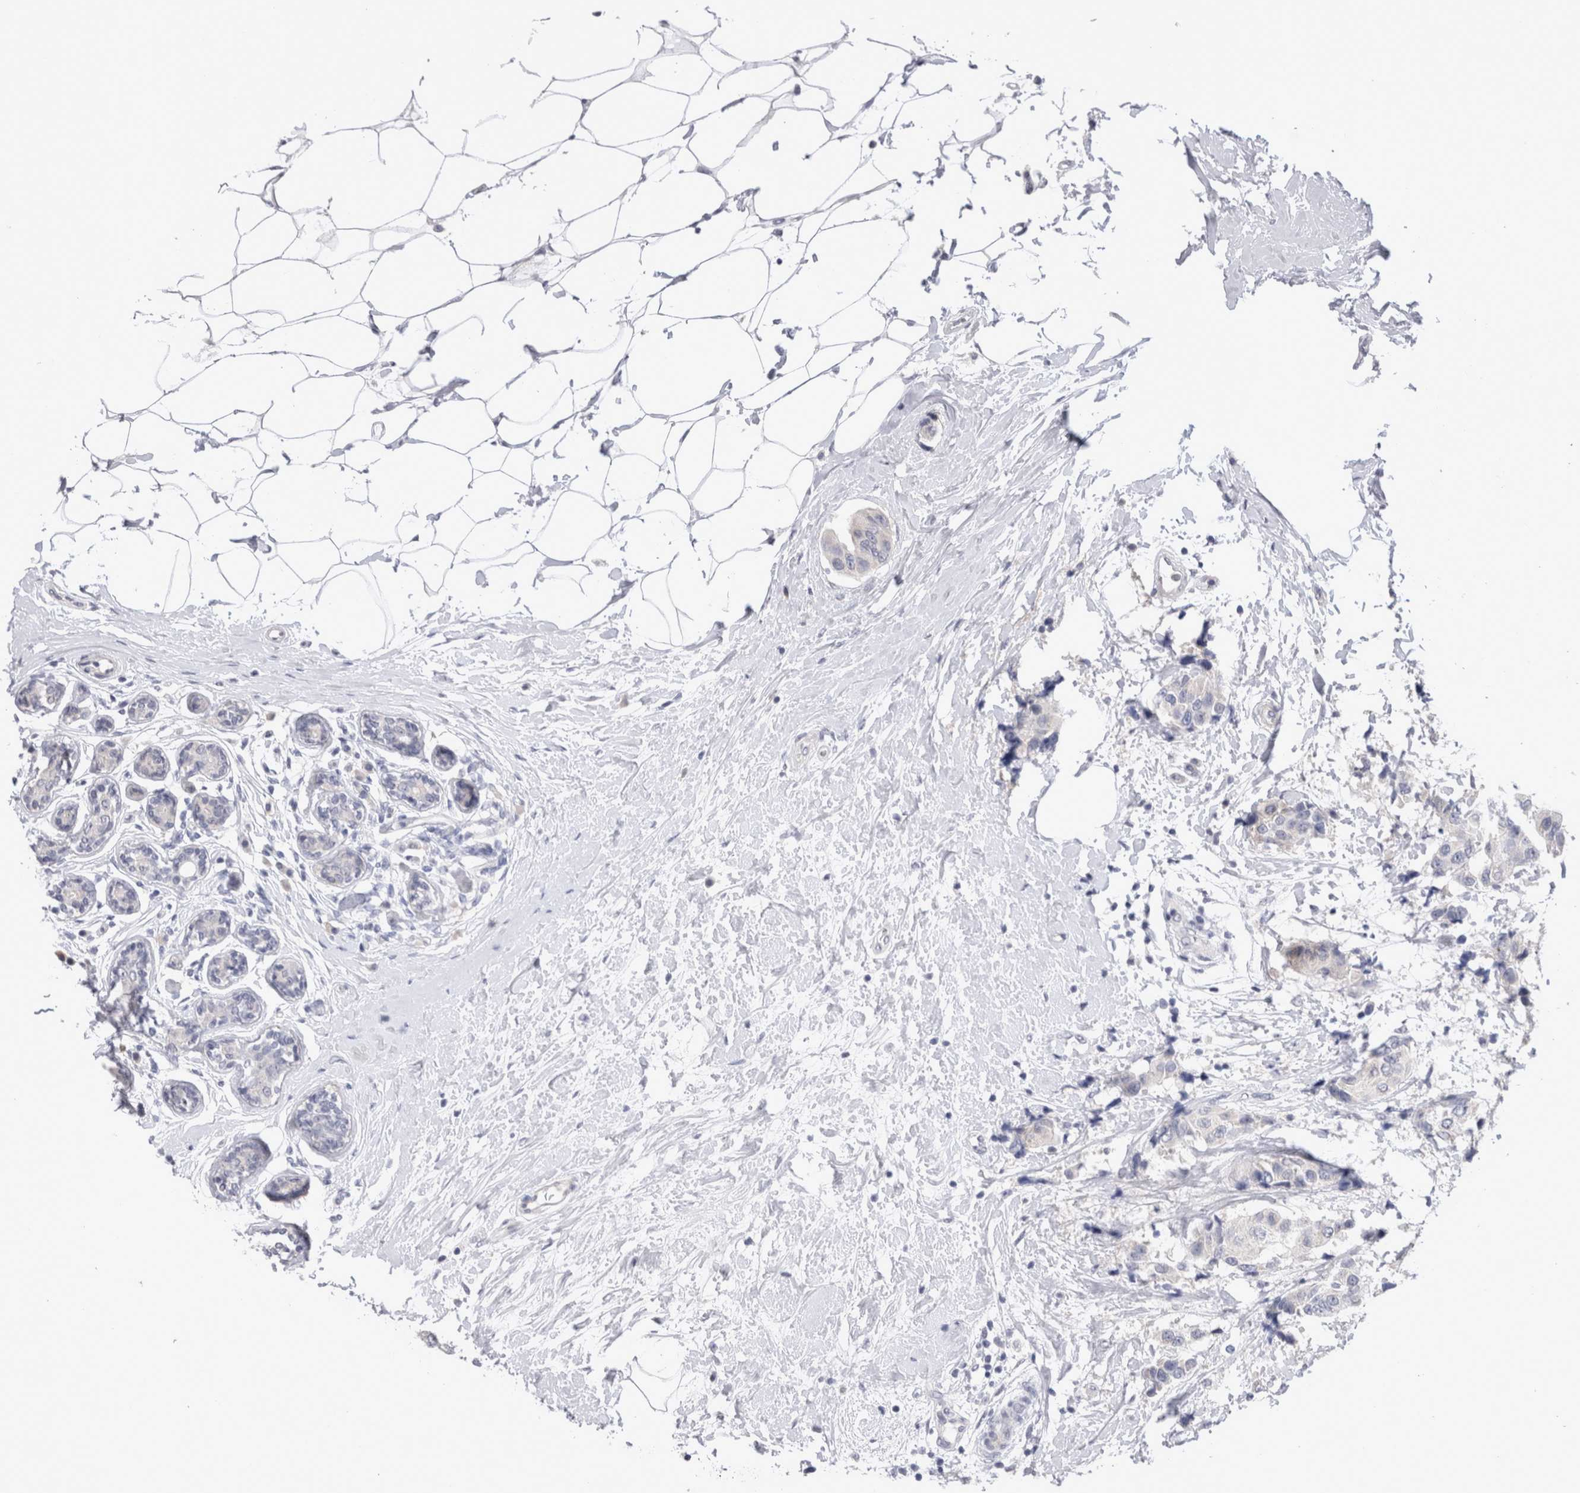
{"staining": {"intensity": "negative", "quantity": "none", "location": "none"}, "tissue": "breast cancer", "cell_type": "Tumor cells", "image_type": "cancer", "snomed": [{"axis": "morphology", "description": "Normal tissue, NOS"}, {"axis": "morphology", "description": "Duct carcinoma"}, {"axis": "topography", "description": "Breast"}], "caption": "Immunohistochemistry (IHC) image of neoplastic tissue: human breast cancer (invasive ductal carcinoma) stained with DAB (3,3'-diaminobenzidine) displays no significant protein positivity in tumor cells.", "gene": "CRYBG1", "patient": {"sex": "female", "age": 39}}